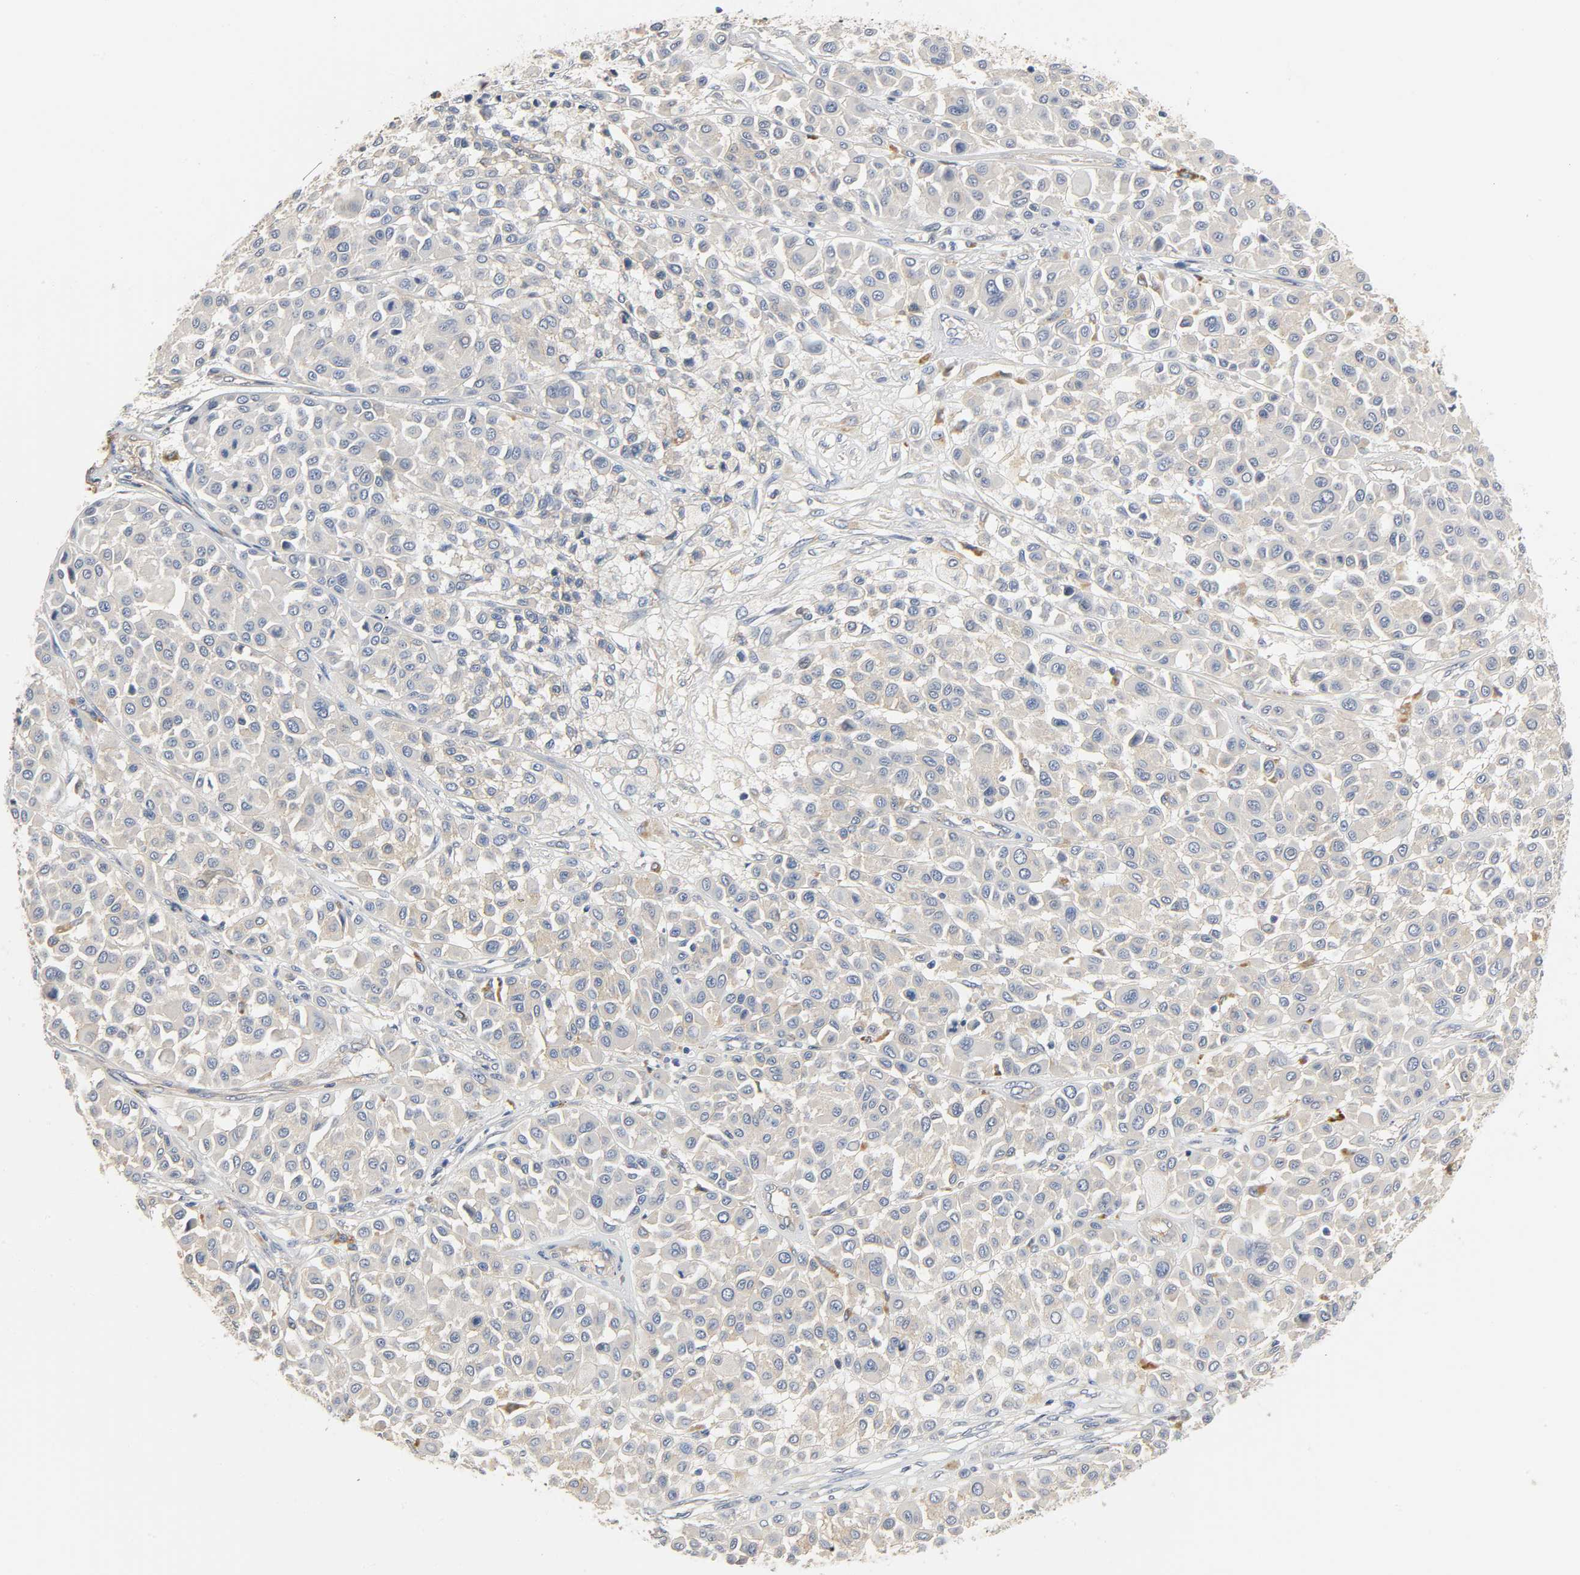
{"staining": {"intensity": "weak", "quantity": "25%-75%", "location": "cytoplasmic/membranous"}, "tissue": "melanoma", "cell_type": "Tumor cells", "image_type": "cancer", "snomed": [{"axis": "morphology", "description": "Malignant melanoma, Metastatic site"}, {"axis": "topography", "description": "Soft tissue"}], "caption": "The histopathology image reveals immunohistochemical staining of malignant melanoma (metastatic site). There is weak cytoplasmic/membranous positivity is appreciated in approximately 25%-75% of tumor cells. (DAB = brown stain, brightfield microscopy at high magnification).", "gene": "ARPC1A", "patient": {"sex": "male", "age": 41}}